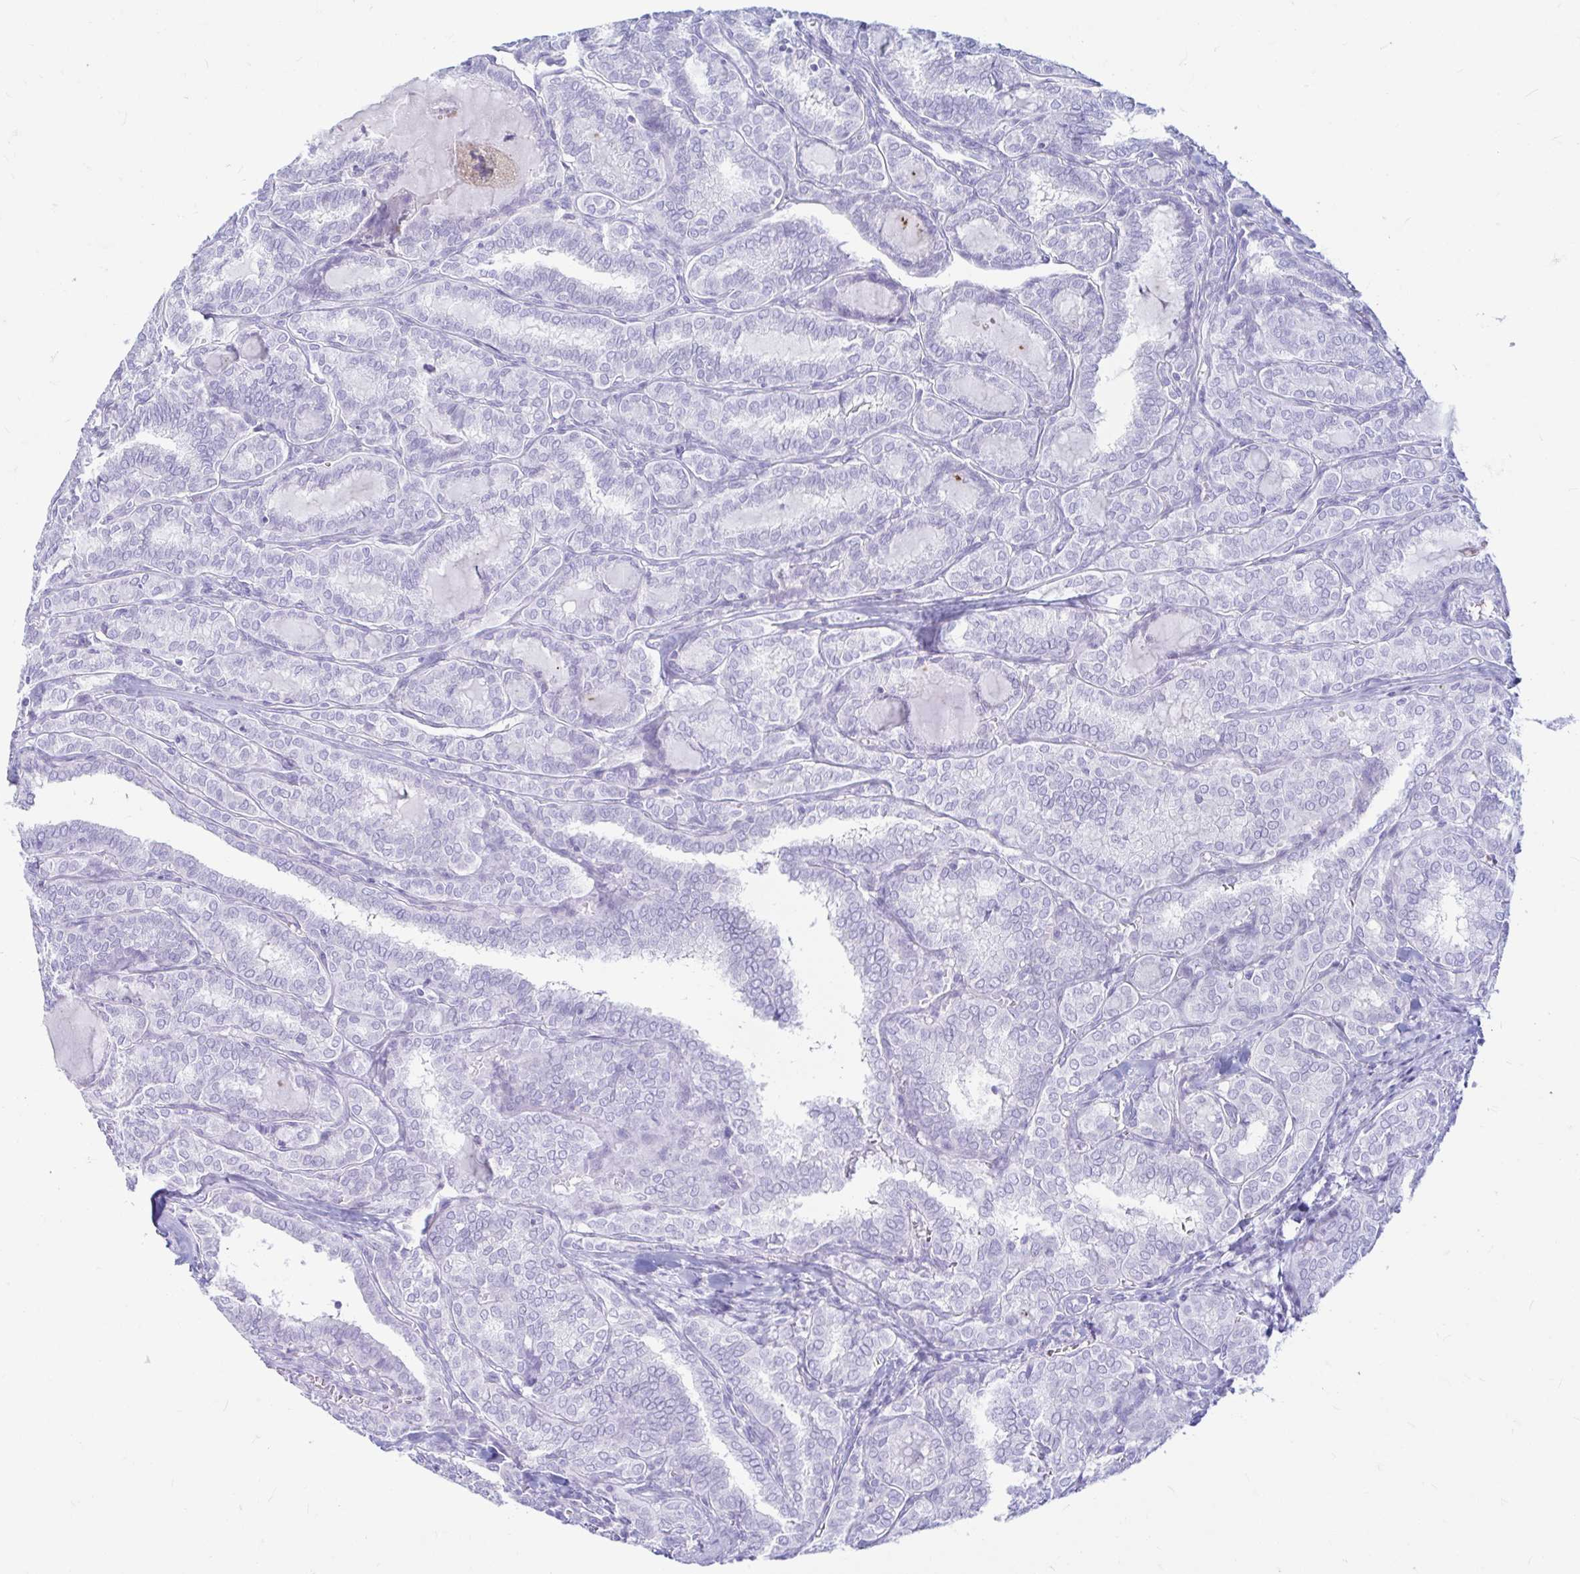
{"staining": {"intensity": "negative", "quantity": "none", "location": "none"}, "tissue": "thyroid cancer", "cell_type": "Tumor cells", "image_type": "cancer", "snomed": [{"axis": "morphology", "description": "Papillary adenocarcinoma, NOS"}, {"axis": "topography", "description": "Thyroid gland"}], "caption": "Immunohistochemistry (IHC) of thyroid cancer (papillary adenocarcinoma) shows no staining in tumor cells.", "gene": "ERICH6", "patient": {"sex": "female", "age": 30}}